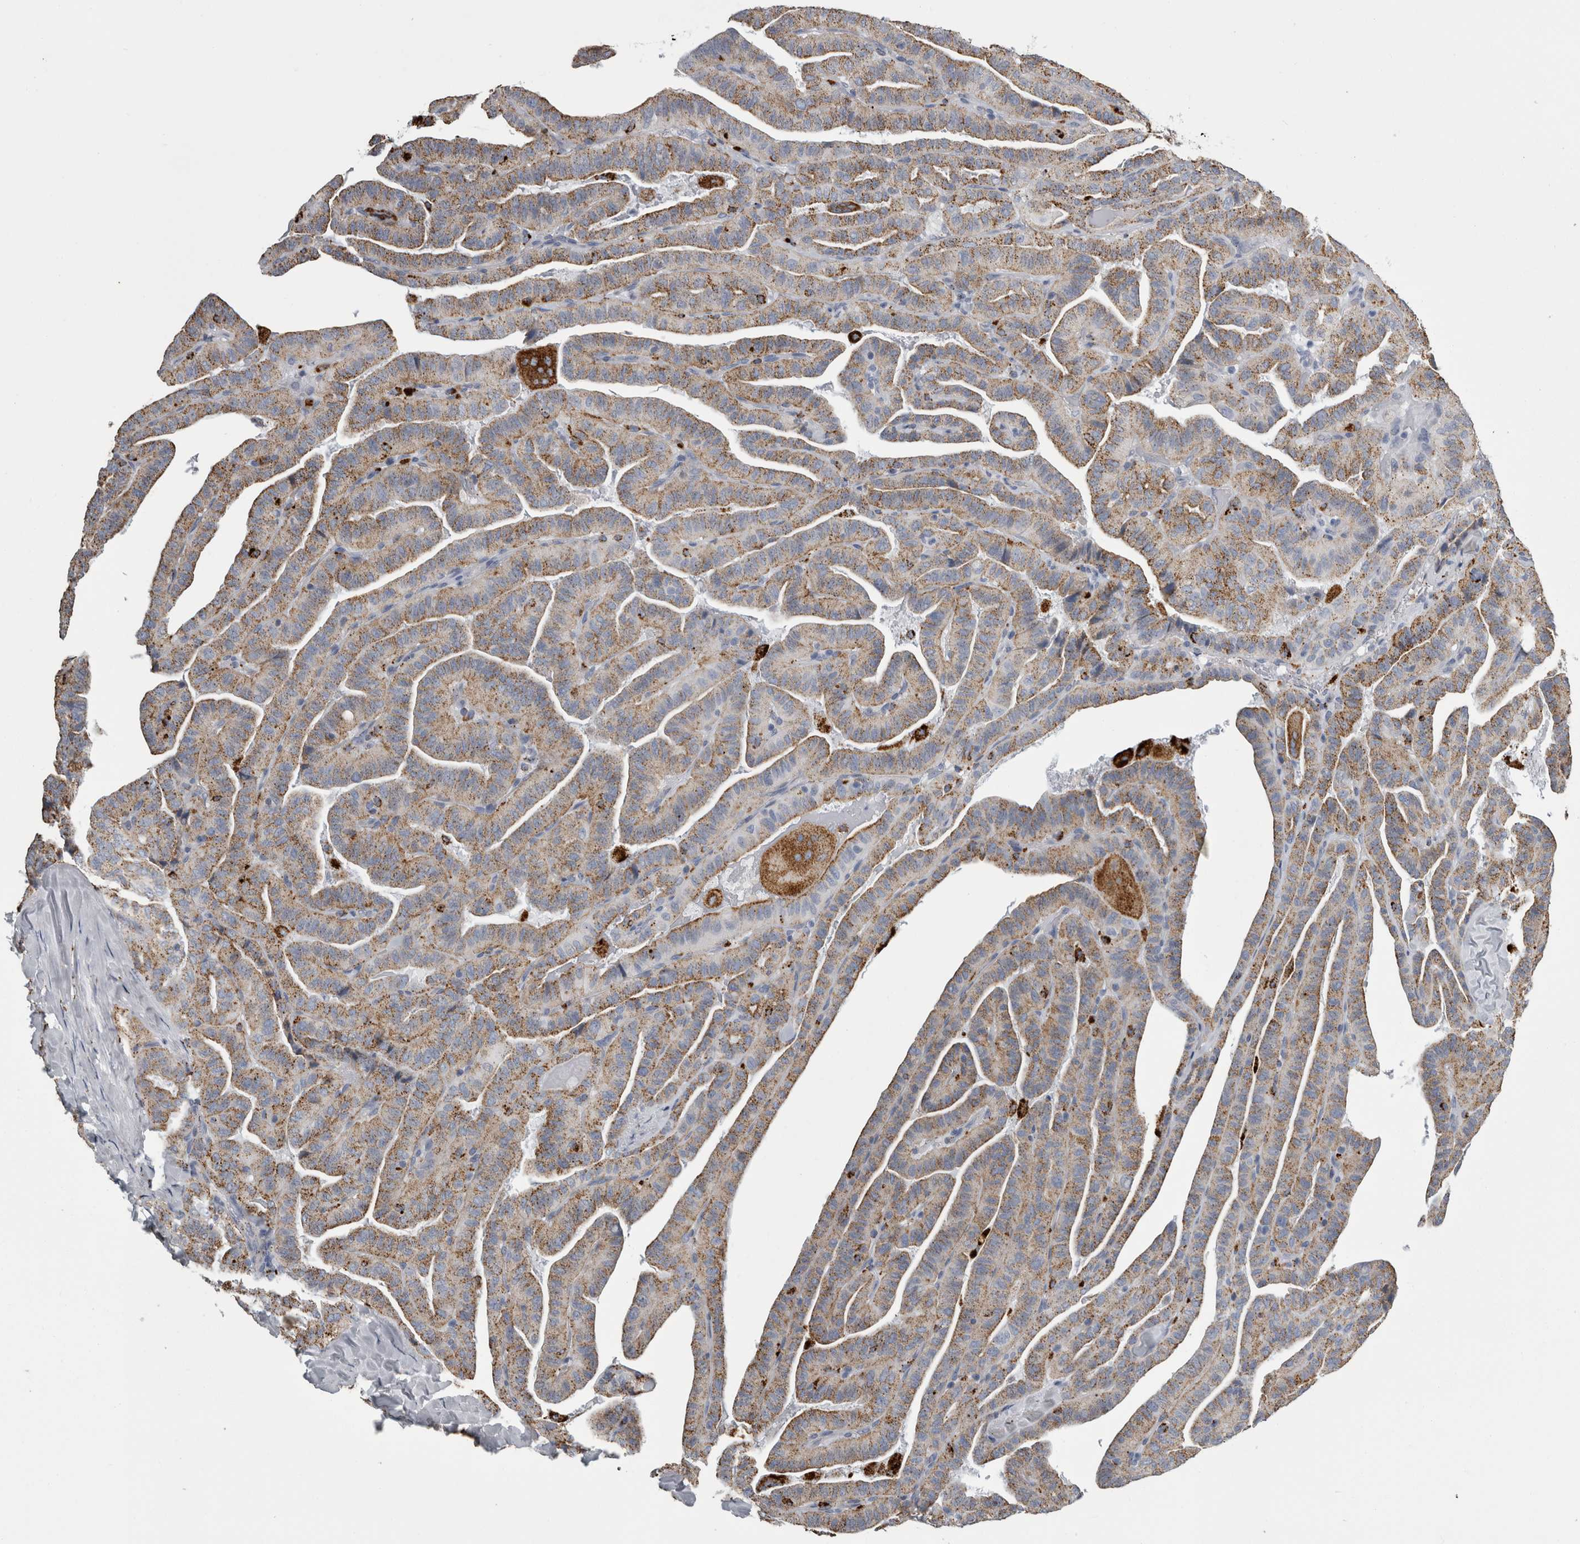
{"staining": {"intensity": "moderate", "quantity": ">75%", "location": "cytoplasmic/membranous"}, "tissue": "thyroid cancer", "cell_type": "Tumor cells", "image_type": "cancer", "snomed": [{"axis": "morphology", "description": "Papillary adenocarcinoma, NOS"}, {"axis": "topography", "description": "Thyroid gland"}], "caption": "Immunohistochemistry image of neoplastic tissue: human papillary adenocarcinoma (thyroid) stained using immunohistochemistry shows medium levels of moderate protein expression localized specifically in the cytoplasmic/membranous of tumor cells, appearing as a cytoplasmic/membranous brown color.", "gene": "DPP7", "patient": {"sex": "male", "age": 77}}